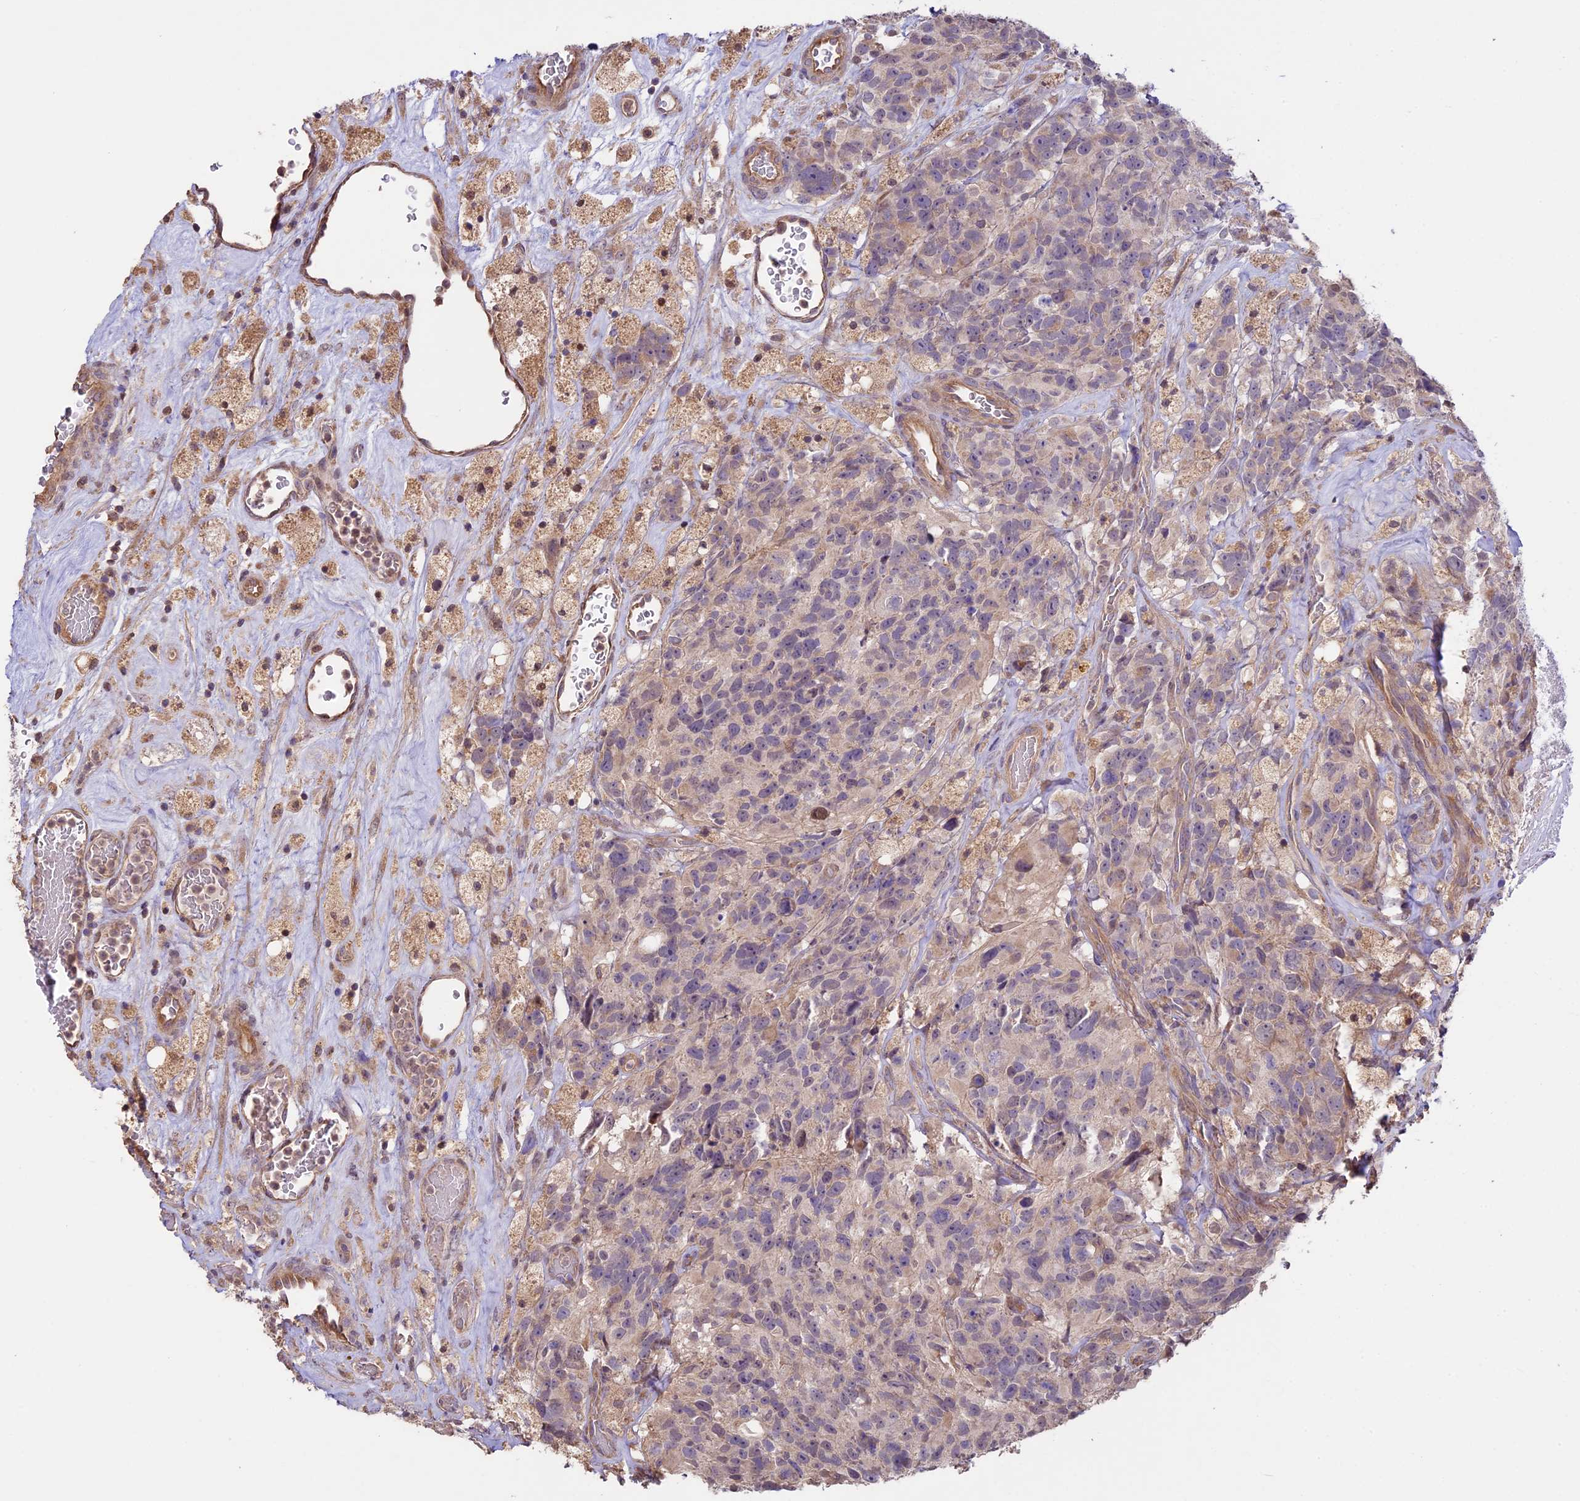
{"staining": {"intensity": "negative", "quantity": "none", "location": "none"}, "tissue": "glioma", "cell_type": "Tumor cells", "image_type": "cancer", "snomed": [{"axis": "morphology", "description": "Glioma, malignant, High grade"}, {"axis": "topography", "description": "Brain"}], "caption": "Immunohistochemistry (IHC) histopathology image of neoplastic tissue: glioma stained with DAB reveals no significant protein staining in tumor cells. Brightfield microscopy of immunohistochemistry (IHC) stained with DAB (brown) and hematoxylin (blue), captured at high magnification.", "gene": "BCAS4", "patient": {"sex": "male", "age": 76}}